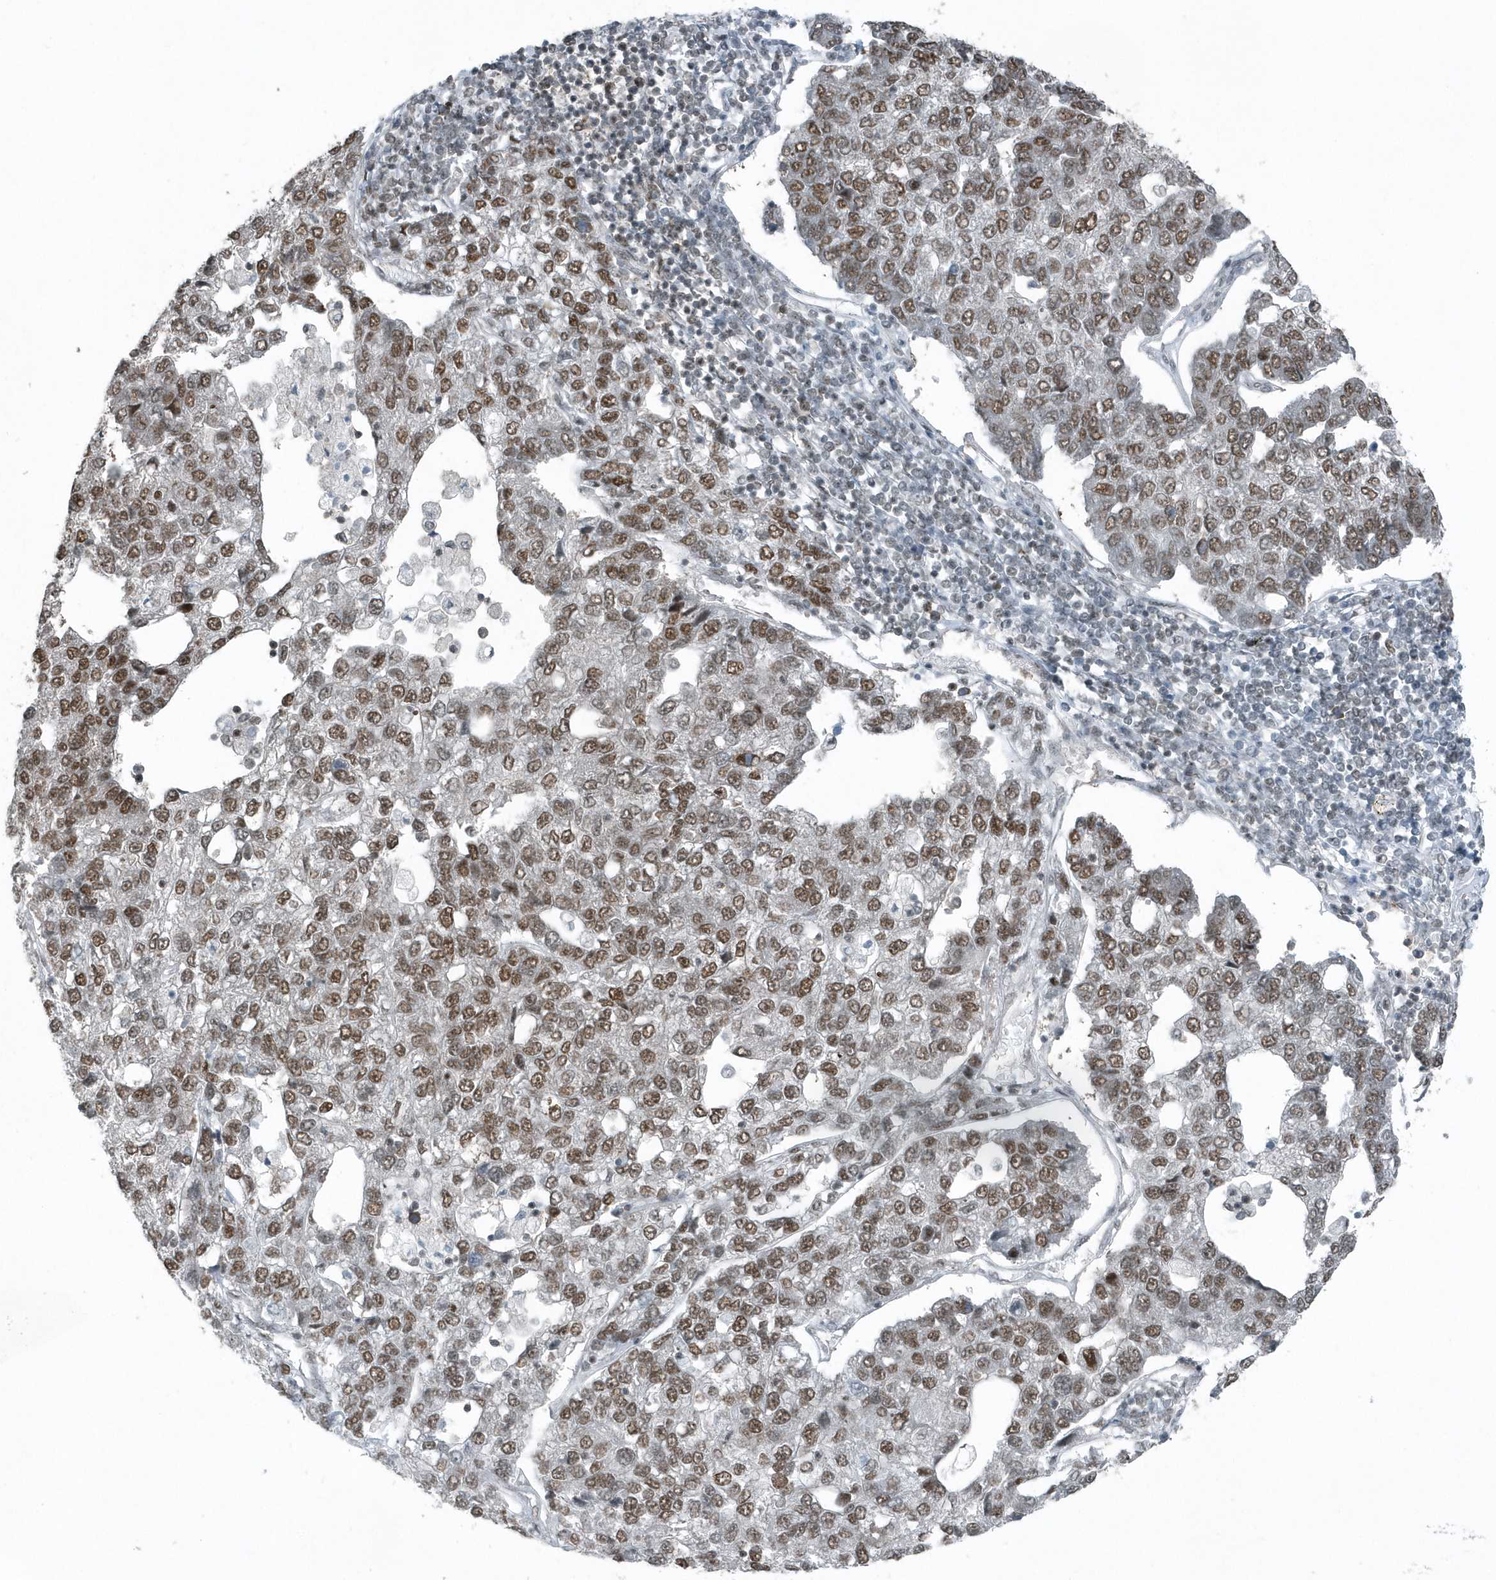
{"staining": {"intensity": "moderate", "quantity": ">75%", "location": "nuclear"}, "tissue": "pancreatic cancer", "cell_type": "Tumor cells", "image_type": "cancer", "snomed": [{"axis": "morphology", "description": "Adenocarcinoma, NOS"}, {"axis": "topography", "description": "Pancreas"}], "caption": "Immunohistochemical staining of adenocarcinoma (pancreatic) displays medium levels of moderate nuclear positivity in about >75% of tumor cells.", "gene": "YTHDC1", "patient": {"sex": "female", "age": 61}}